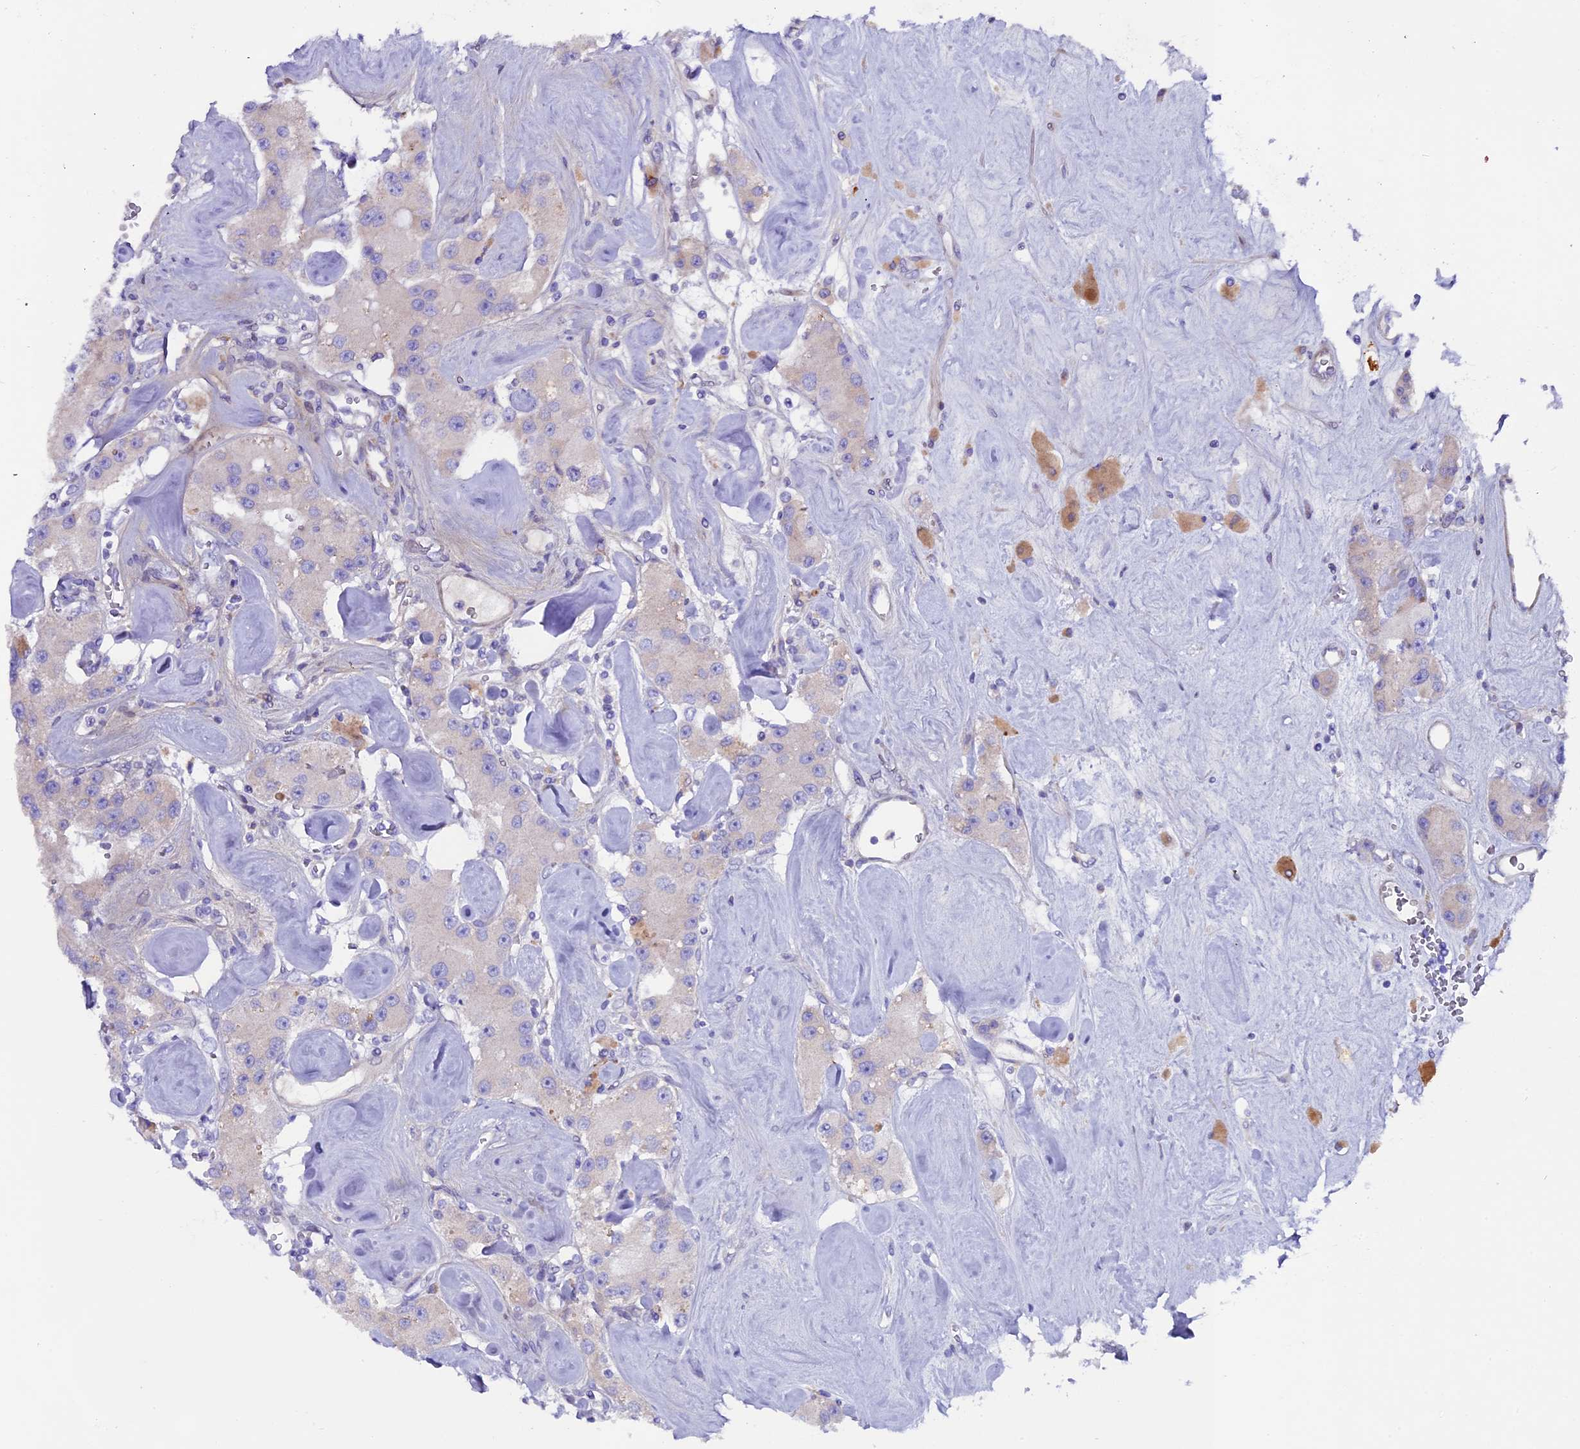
{"staining": {"intensity": "negative", "quantity": "none", "location": "none"}, "tissue": "carcinoid", "cell_type": "Tumor cells", "image_type": "cancer", "snomed": [{"axis": "morphology", "description": "Carcinoid, malignant, NOS"}, {"axis": "topography", "description": "Pancreas"}], "caption": "DAB (3,3'-diaminobenzidine) immunohistochemical staining of human carcinoid exhibits no significant expression in tumor cells.", "gene": "PIGU", "patient": {"sex": "male", "age": 41}}